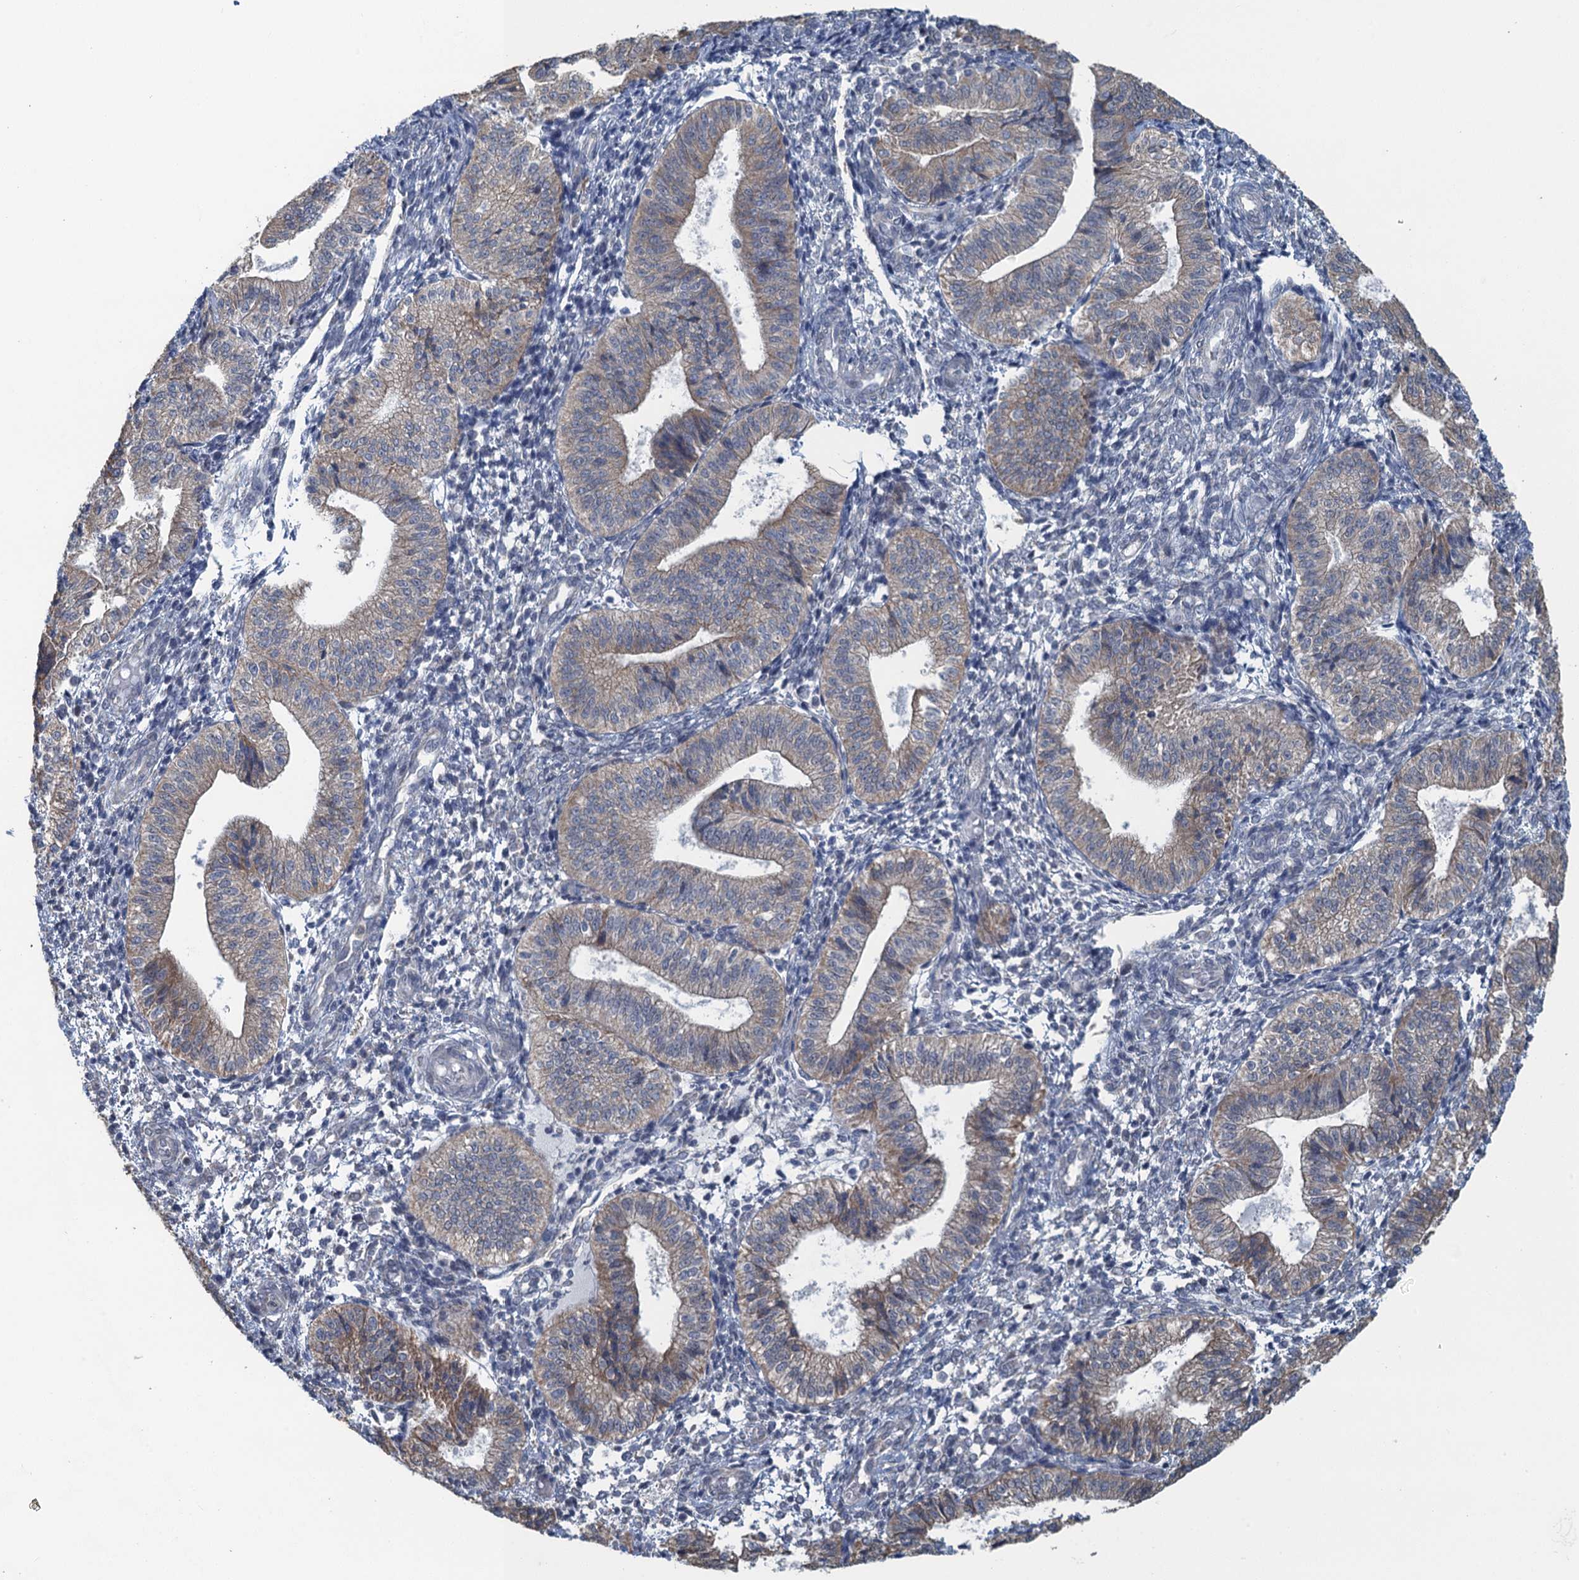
{"staining": {"intensity": "negative", "quantity": "none", "location": "none"}, "tissue": "endometrium", "cell_type": "Cells in endometrial stroma", "image_type": "normal", "snomed": [{"axis": "morphology", "description": "Normal tissue, NOS"}, {"axis": "topography", "description": "Endometrium"}], "caption": "Immunohistochemical staining of unremarkable endometrium exhibits no significant positivity in cells in endometrial stroma.", "gene": "TEX35", "patient": {"sex": "female", "age": 34}}